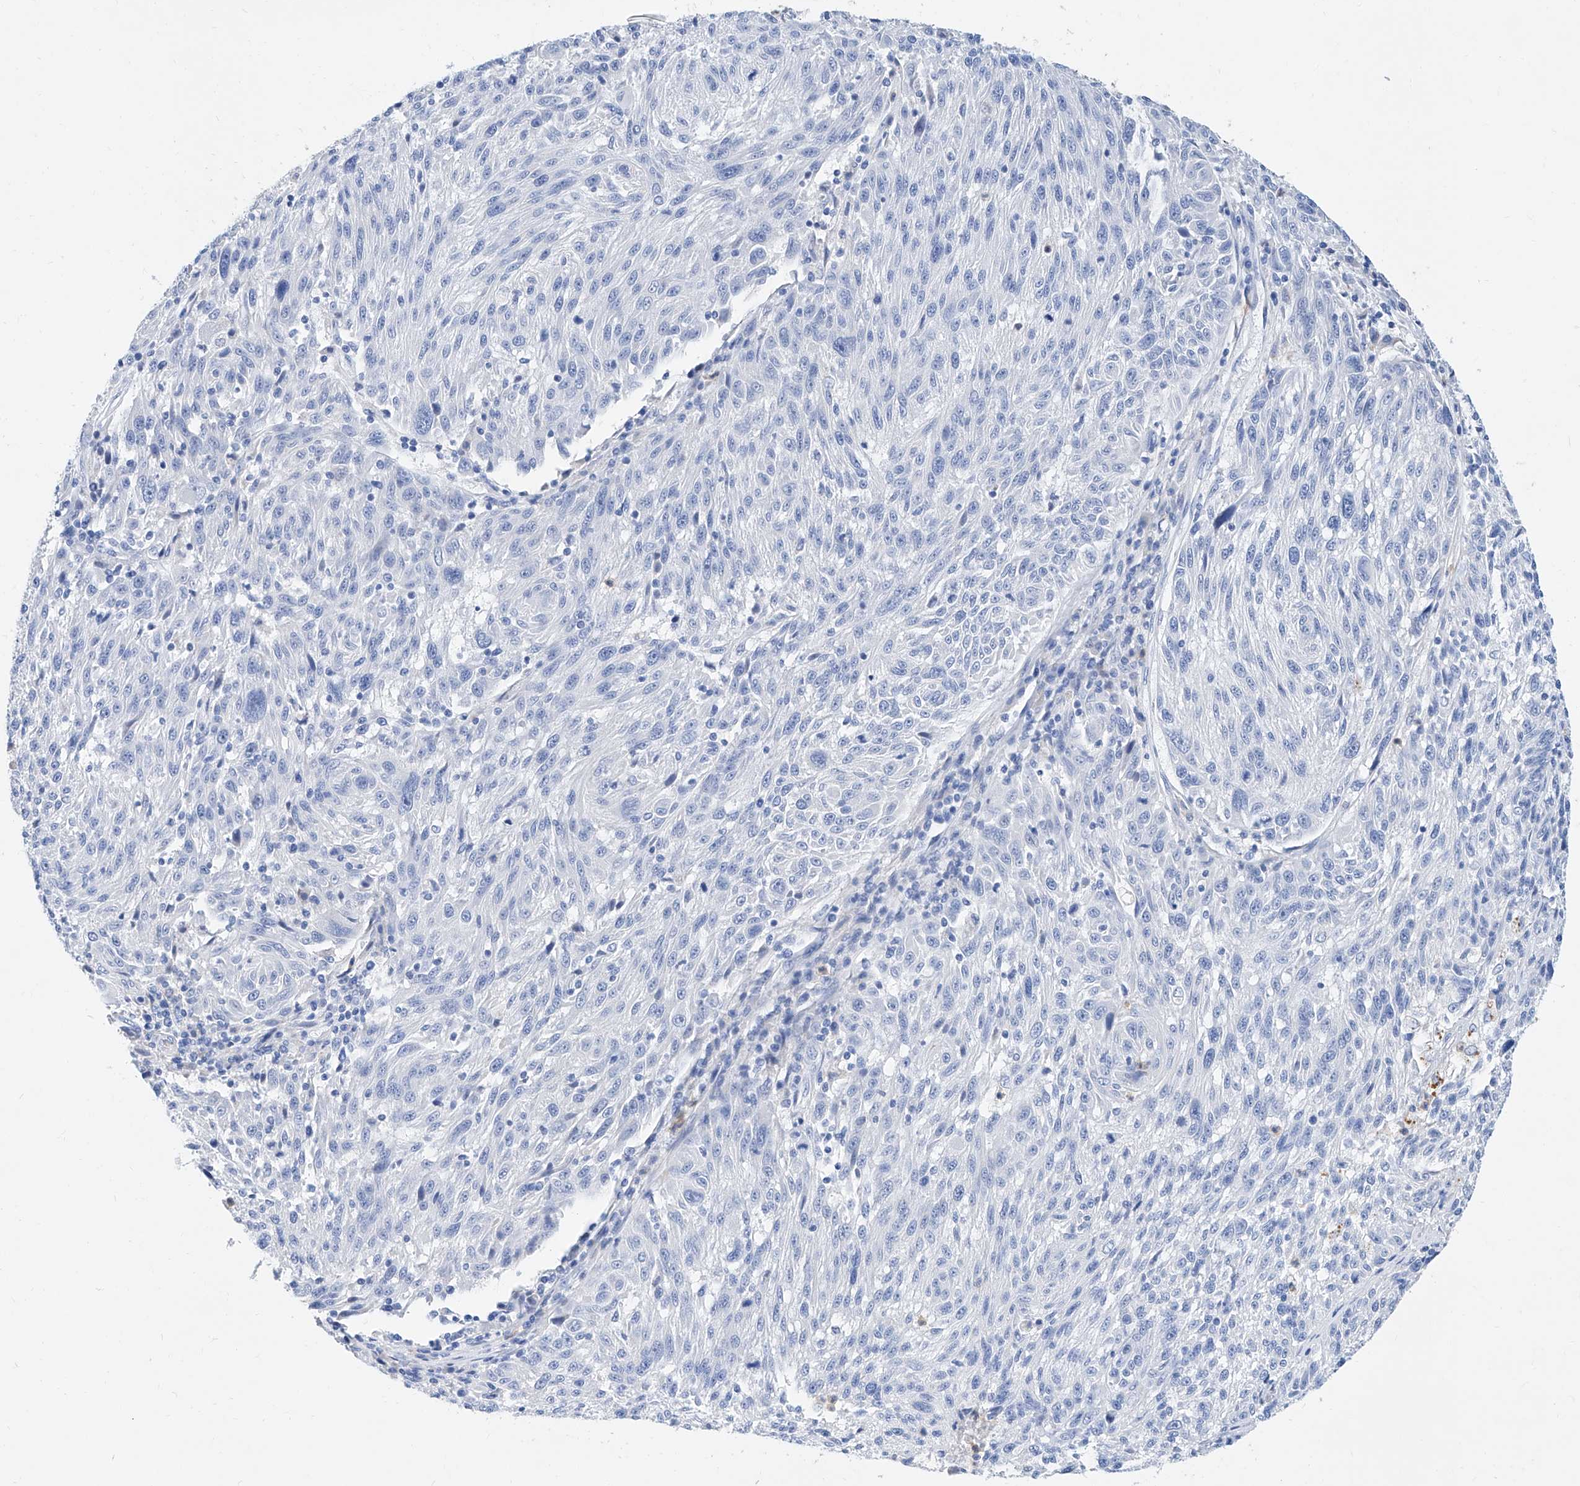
{"staining": {"intensity": "negative", "quantity": "none", "location": "none"}, "tissue": "melanoma", "cell_type": "Tumor cells", "image_type": "cancer", "snomed": [{"axis": "morphology", "description": "Malignant melanoma, NOS"}, {"axis": "topography", "description": "Skin"}], "caption": "Malignant melanoma was stained to show a protein in brown. There is no significant positivity in tumor cells.", "gene": "SLC25A29", "patient": {"sex": "male", "age": 53}}